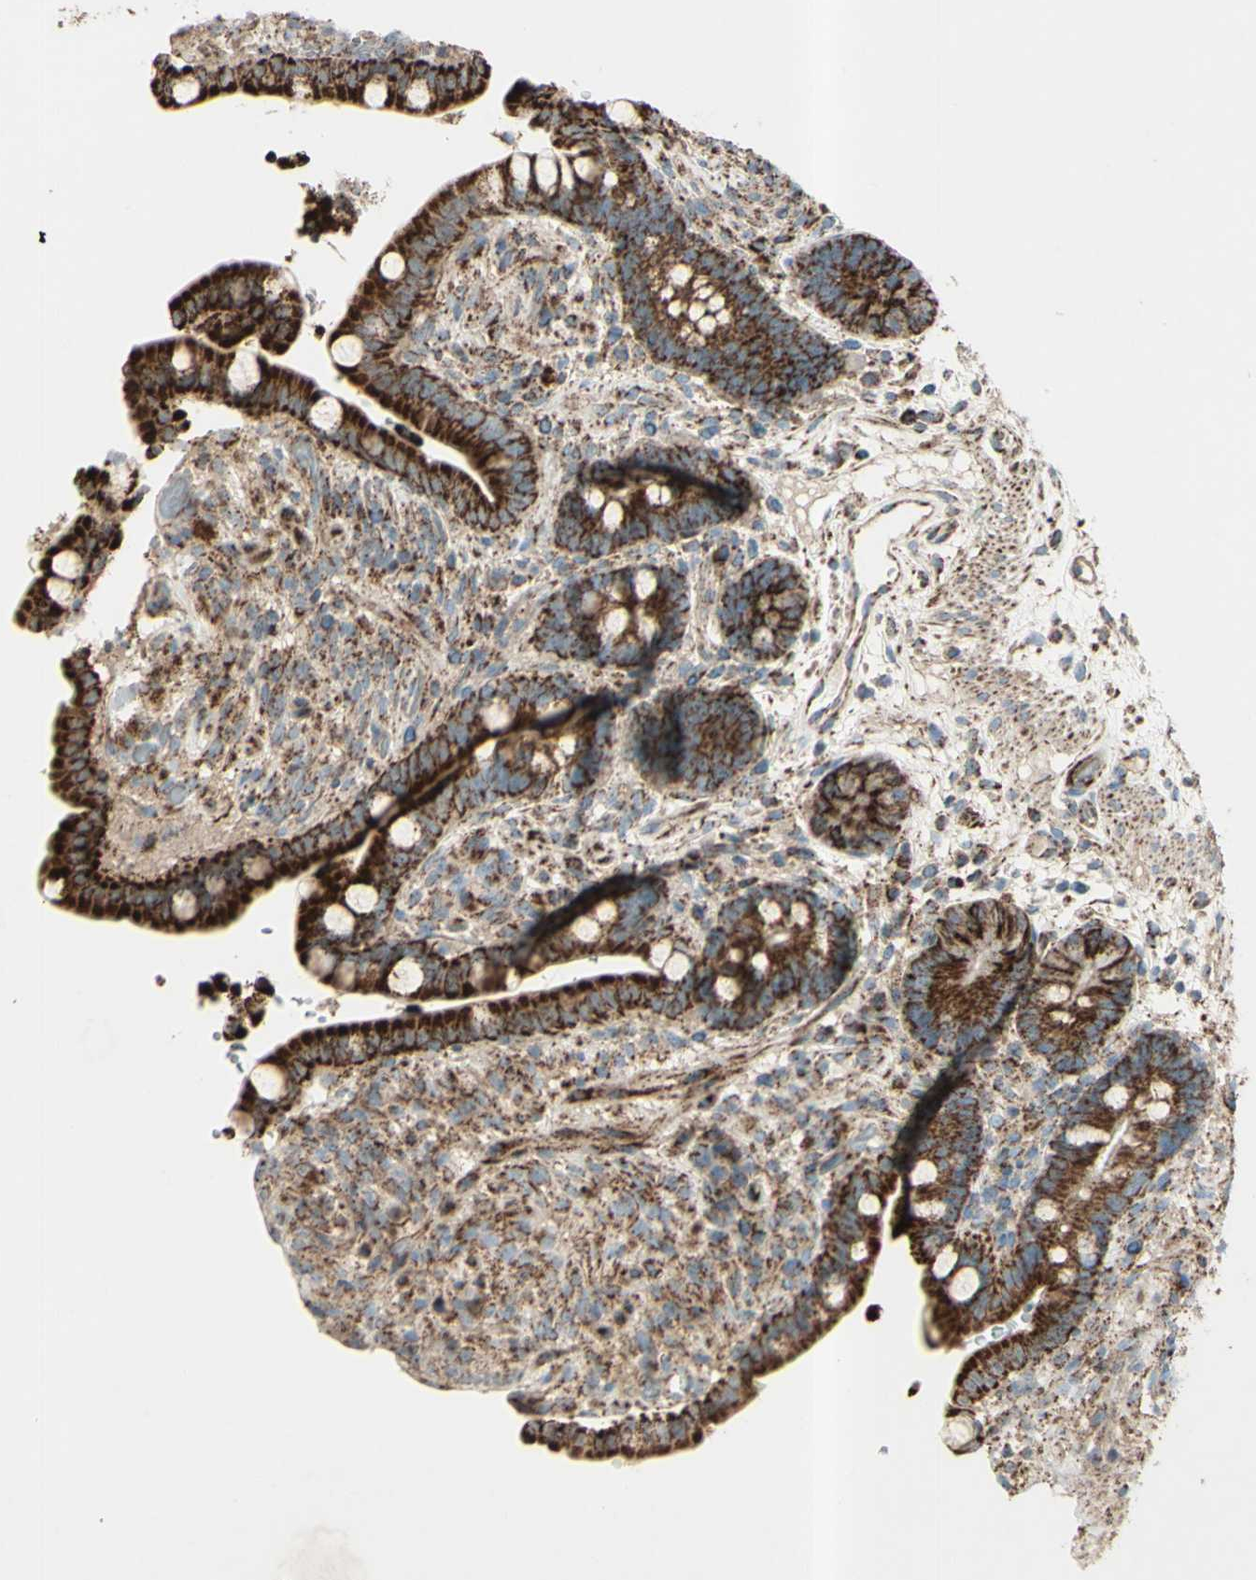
{"staining": {"intensity": "strong", "quantity": ">75%", "location": "cytoplasmic/membranous"}, "tissue": "colon", "cell_type": "Endothelial cells", "image_type": "normal", "snomed": [{"axis": "morphology", "description": "Normal tissue, NOS"}, {"axis": "topography", "description": "Colon"}], "caption": "Protein analysis of unremarkable colon displays strong cytoplasmic/membranous expression in about >75% of endothelial cells.", "gene": "RHOT1", "patient": {"sex": "male", "age": 73}}